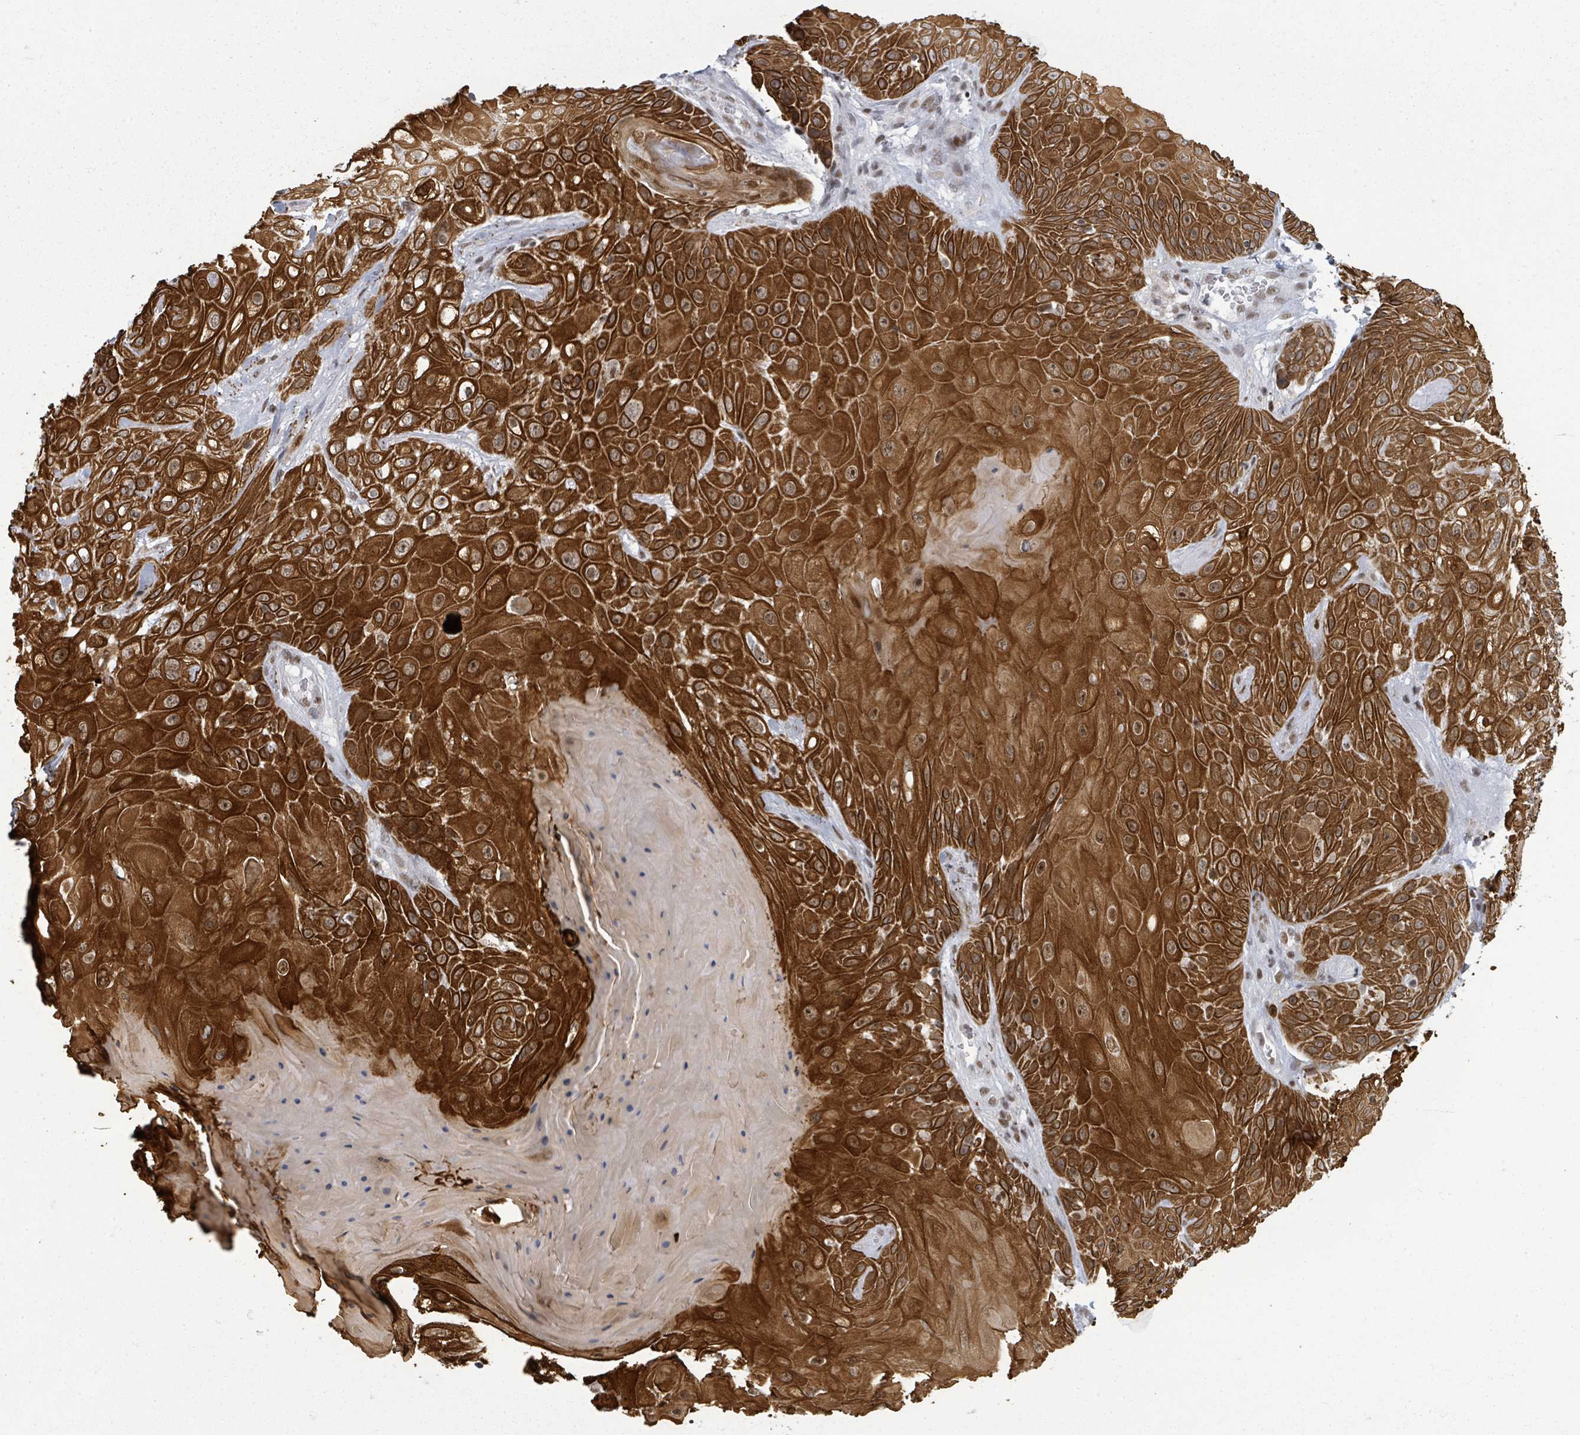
{"staining": {"intensity": "strong", "quantity": ">75%", "location": "cytoplasmic/membranous,nuclear"}, "tissue": "skin cancer", "cell_type": "Tumor cells", "image_type": "cancer", "snomed": [{"axis": "morphology", "description": "Normal tissue, NOS"}, {"axis": "morphology", "description": "Squamous cell carcinoma, NOS"}, {"axis": "topography", "description": "Skin"}, {"axis": "topography", "description": "Cartilage tissue"}], "caption": "Immunohistochemistry (IHC) (DAB) staining of squamous cell carcinoma (skin) reveals strong cytoplasmic/membranous and nuclear protein staining in about >75% of tumor cells.", "gene": "ERCC5", "patient": {"sex": "female", "age": 79}}